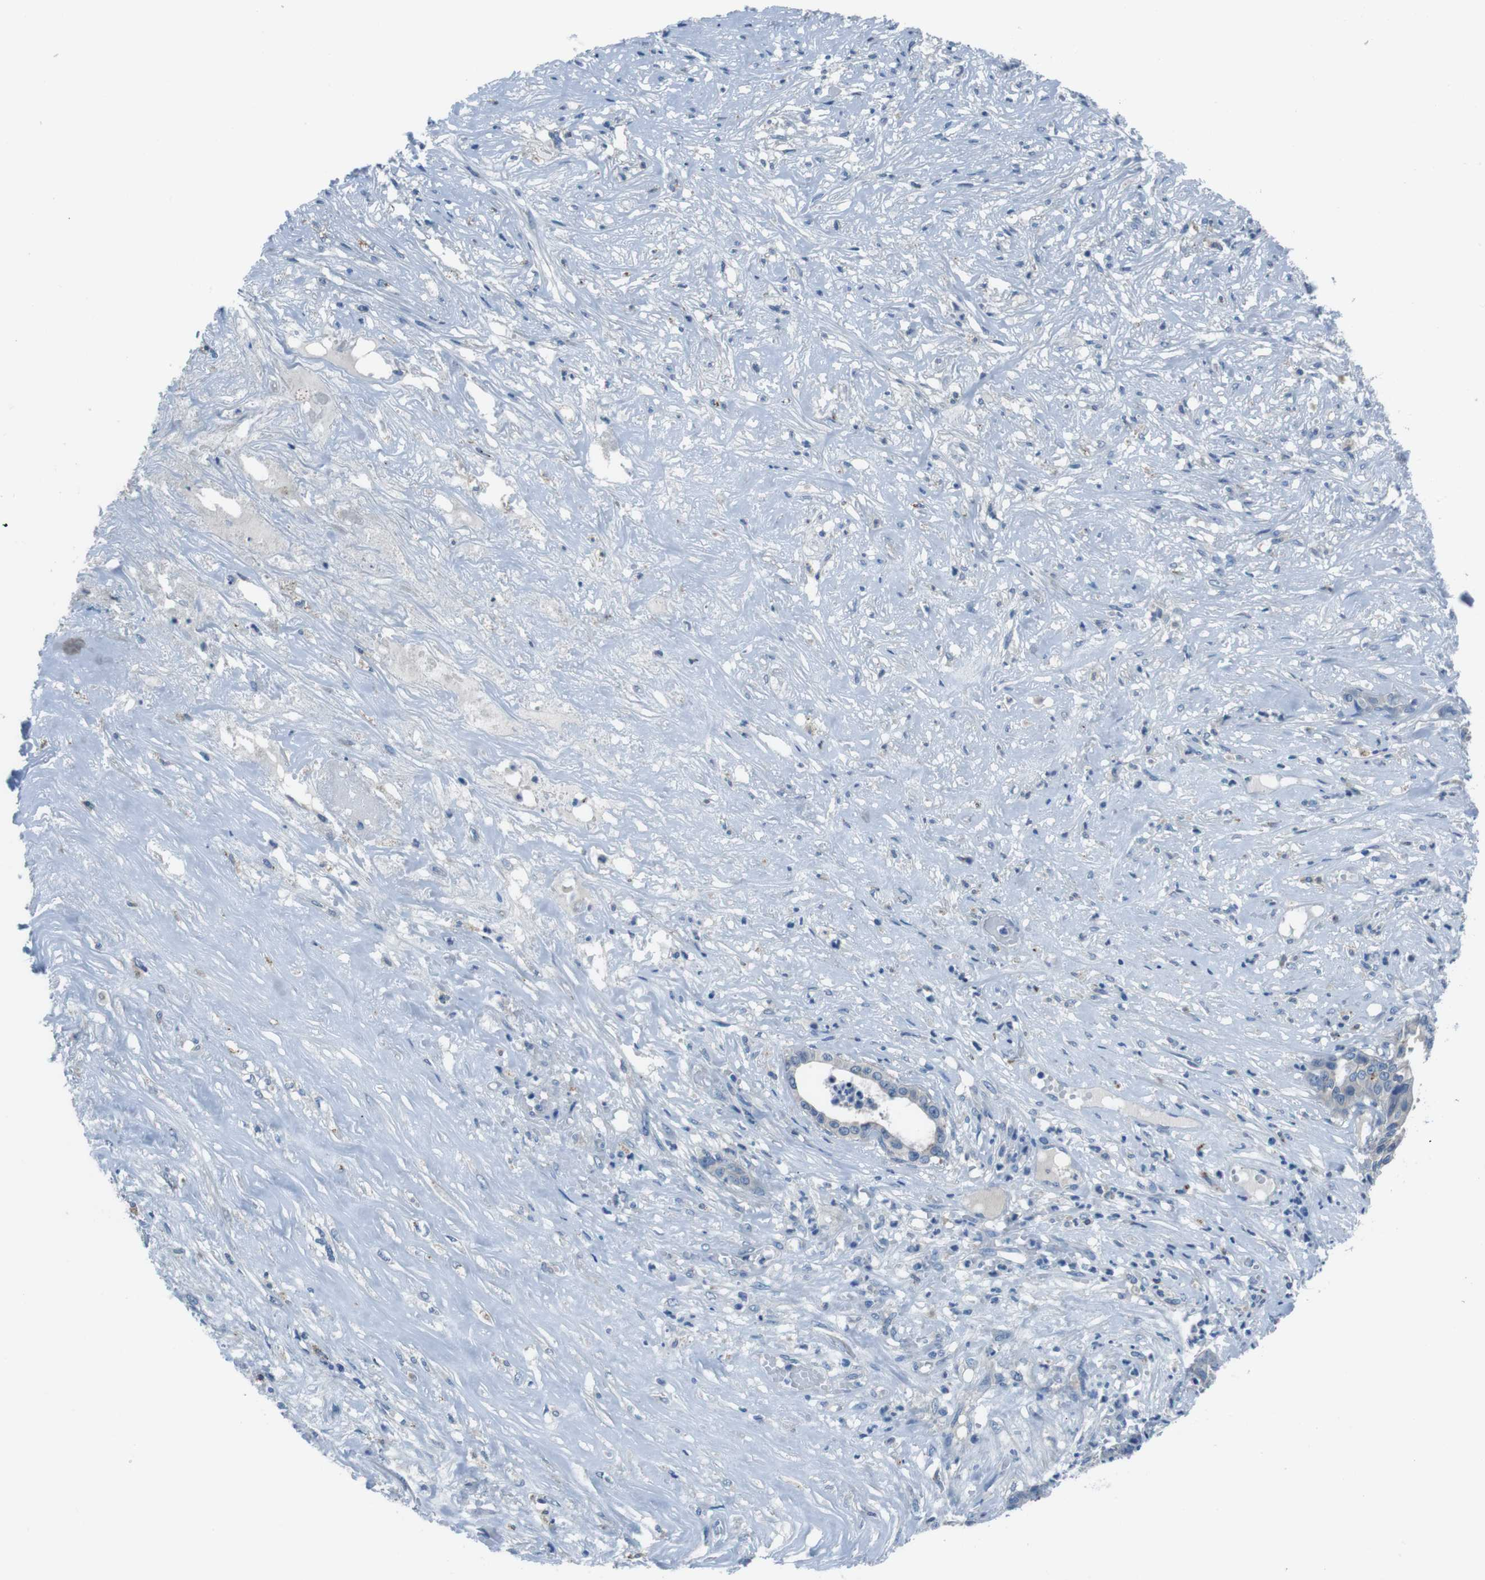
{"staining": {"intensity": "negative", "quantity": "none", "location": "none"}, "tissue": "liver cancer", "cell_type": "Tumor cells", "image_type": "cancer", "snomed": [{"axis": "morphology", "description": "Cholangiocarcinoma"}, {"axis": "topography", "description": "Liver"}], "caption": "A micrograph of human liver cancer is negative for staining in tumor cells.", "gene": "TULP3", "patient": {"sex": "female", "age": 61}}